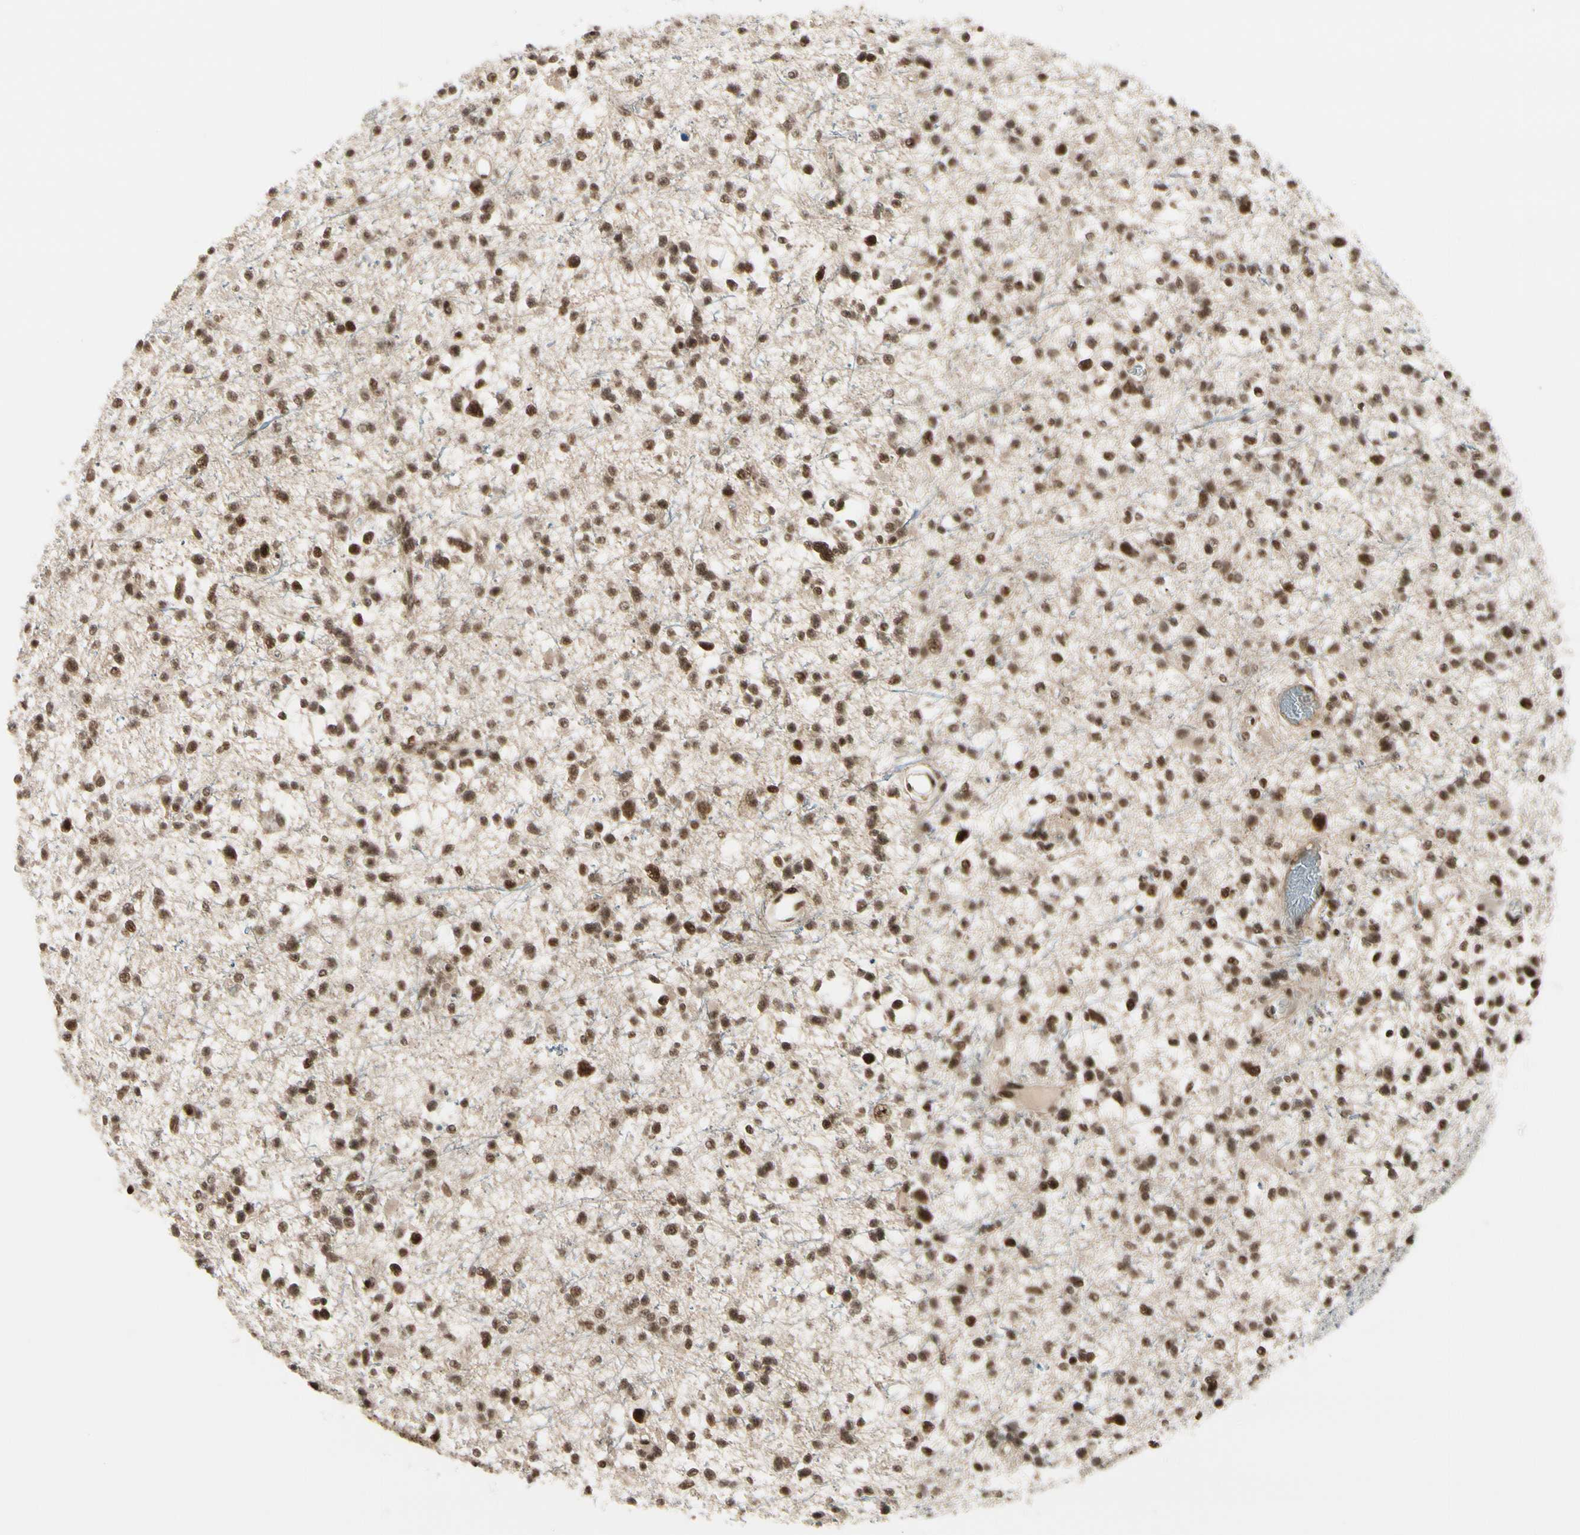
{"staining": {"intensity": "moderate", "quantity": ">75%", "location": "nuclear"}, "tissue": "glioma", "cell_type": "Tumor cells", "image_type": "cancer", "snomed": [{"axis": "morphology", "description": "Glioma, malignant, Low grade"}, {"axis": "topography", "description": "Brain"}], "caption": "The immunohistochemical stain labels moderate nuclear expression in tumor cells of low-grade glioma (malignant) tissue. (brown staining indicates protein expression, while blue staining denotes nuclei).", "gene": "CHAMP1", "patient": {"sex": "female", "age": 22}}